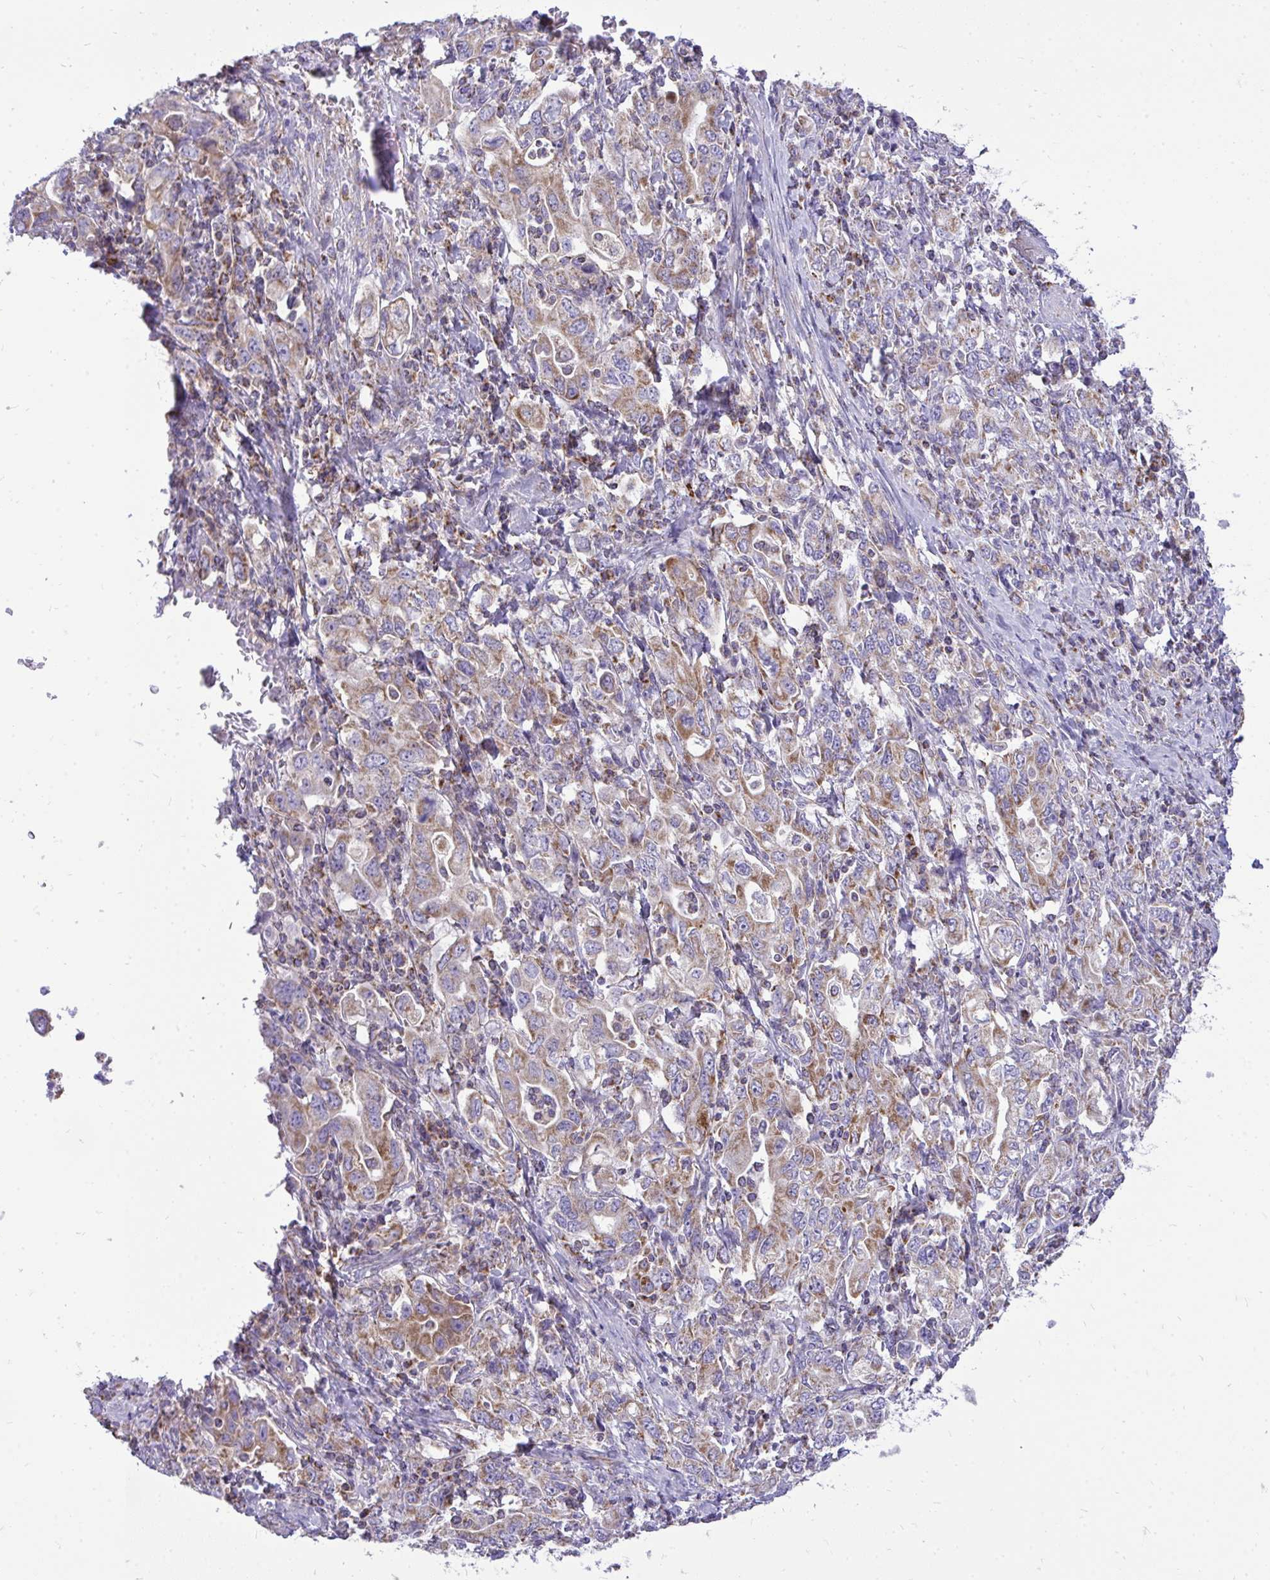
{"staining": {"intensity": "moderate", "quantity": ">75%", "location": "cytoplasmic/membranous"}, "tissue": "stomach cancer", "cell_type": "Tumor cells", "image_type": "cancer", "snomed": [{"axis": "morphology", "description": "Adenocarcinoma, NOS"}, {"axis": "topography", "description": "Stomach, upper"}, {"axis": "topography", "description": "Stomach"}], "caption": "Stomach cancer (adenocarcinoma) stained for a protein reveals moderate cytoplasmic/membranous positivity in tumor cells.", "gene": "SPTBN2", "patient": {"sex": "male", "age": 62}}